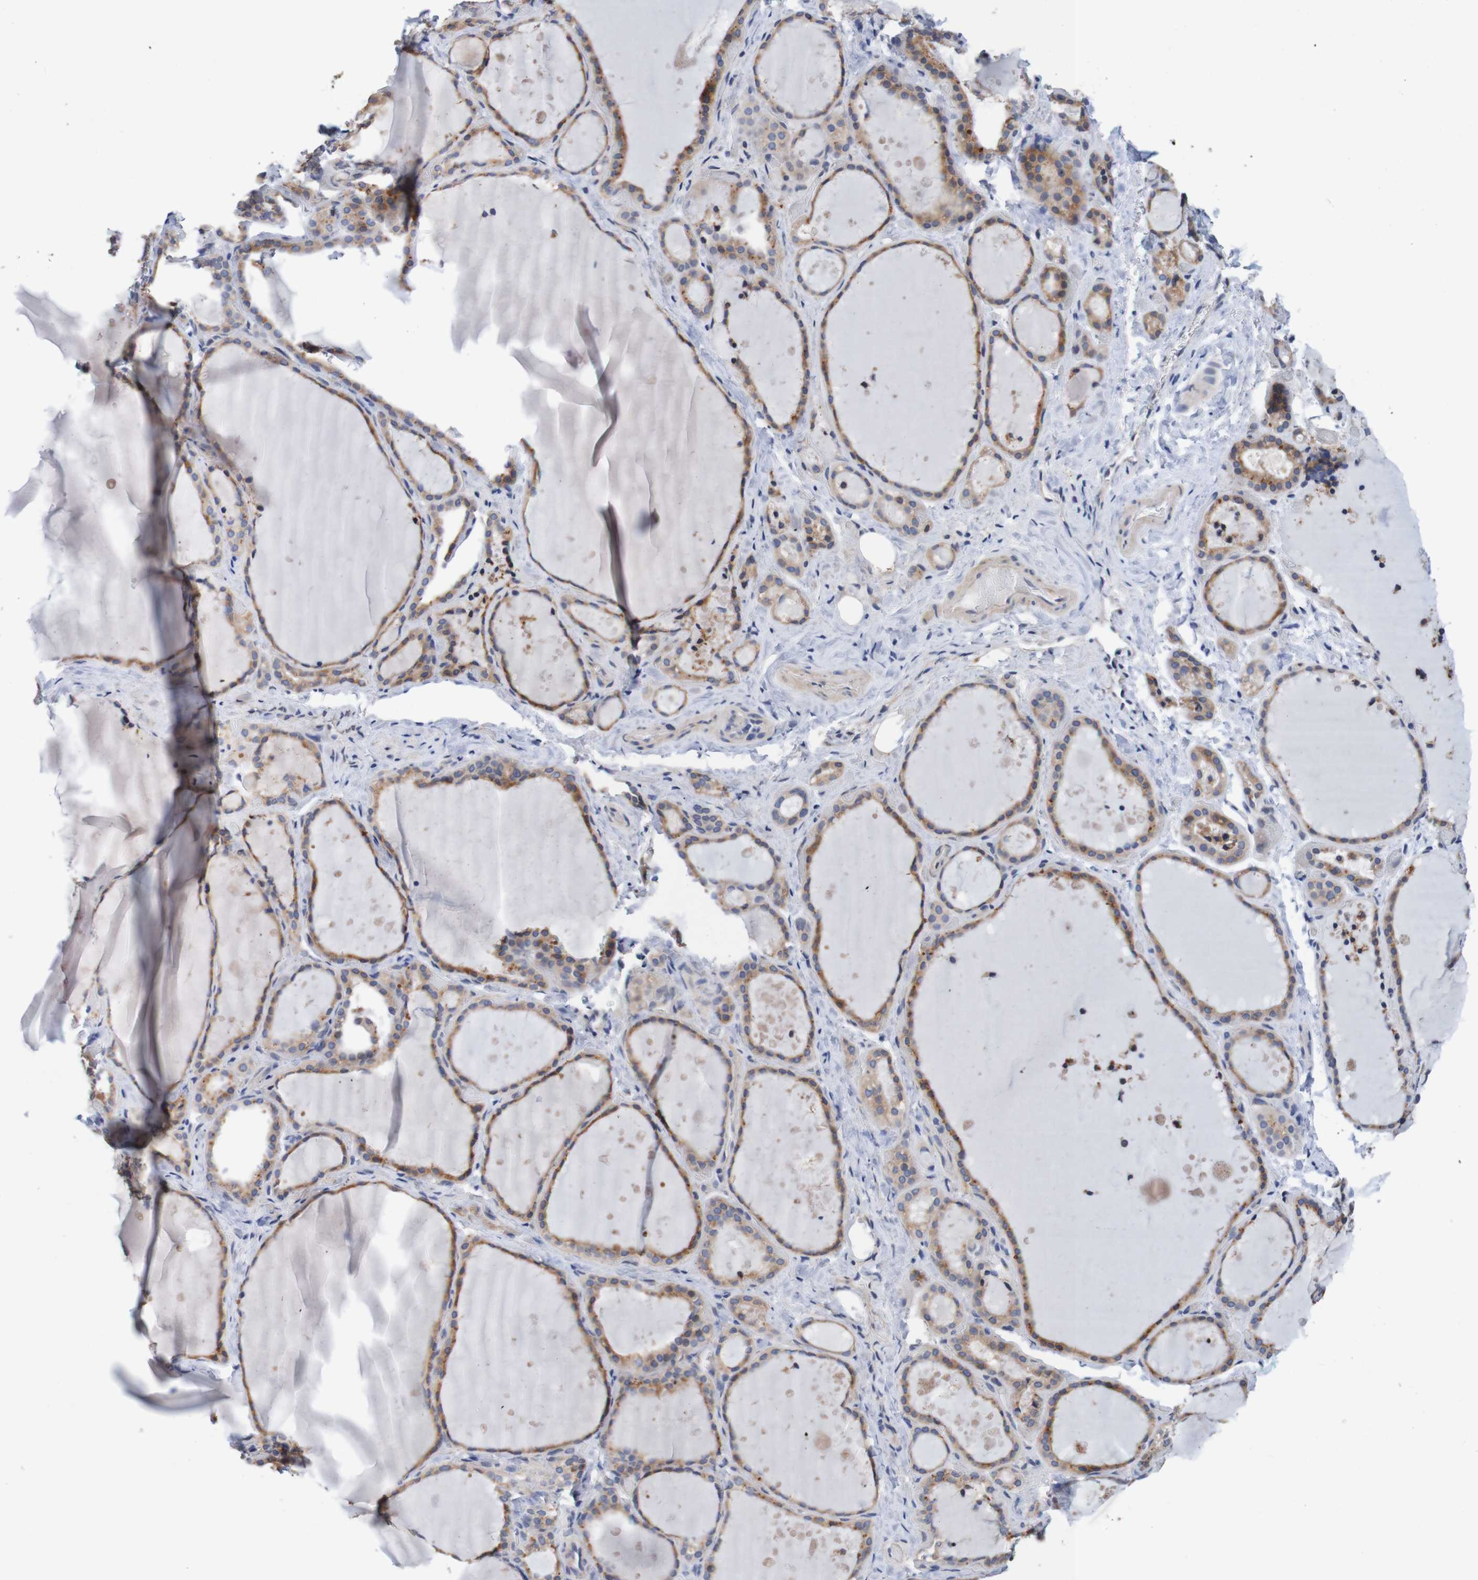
{"staining": {"intensity": "moderate", "quantity": ">75%", "location": "cytoplasmic/membranous"}, "tissue": "thyroid gland", "cell_type": "Glandular cells", "image_type": "normal", "snomed": [{"axis": "morphology", "description": "Normal tissue, NOS"}, {"axis": "topography", "description": "Thyroid gland"}], "caption": "Immunohistochemical staining of benign thyroid gland displays moderate cytoplasmic/membranous protein staining in about >75% of glandular cells.", "gene": "FIBP", "patient": {"sex": "female", "age": 44}}